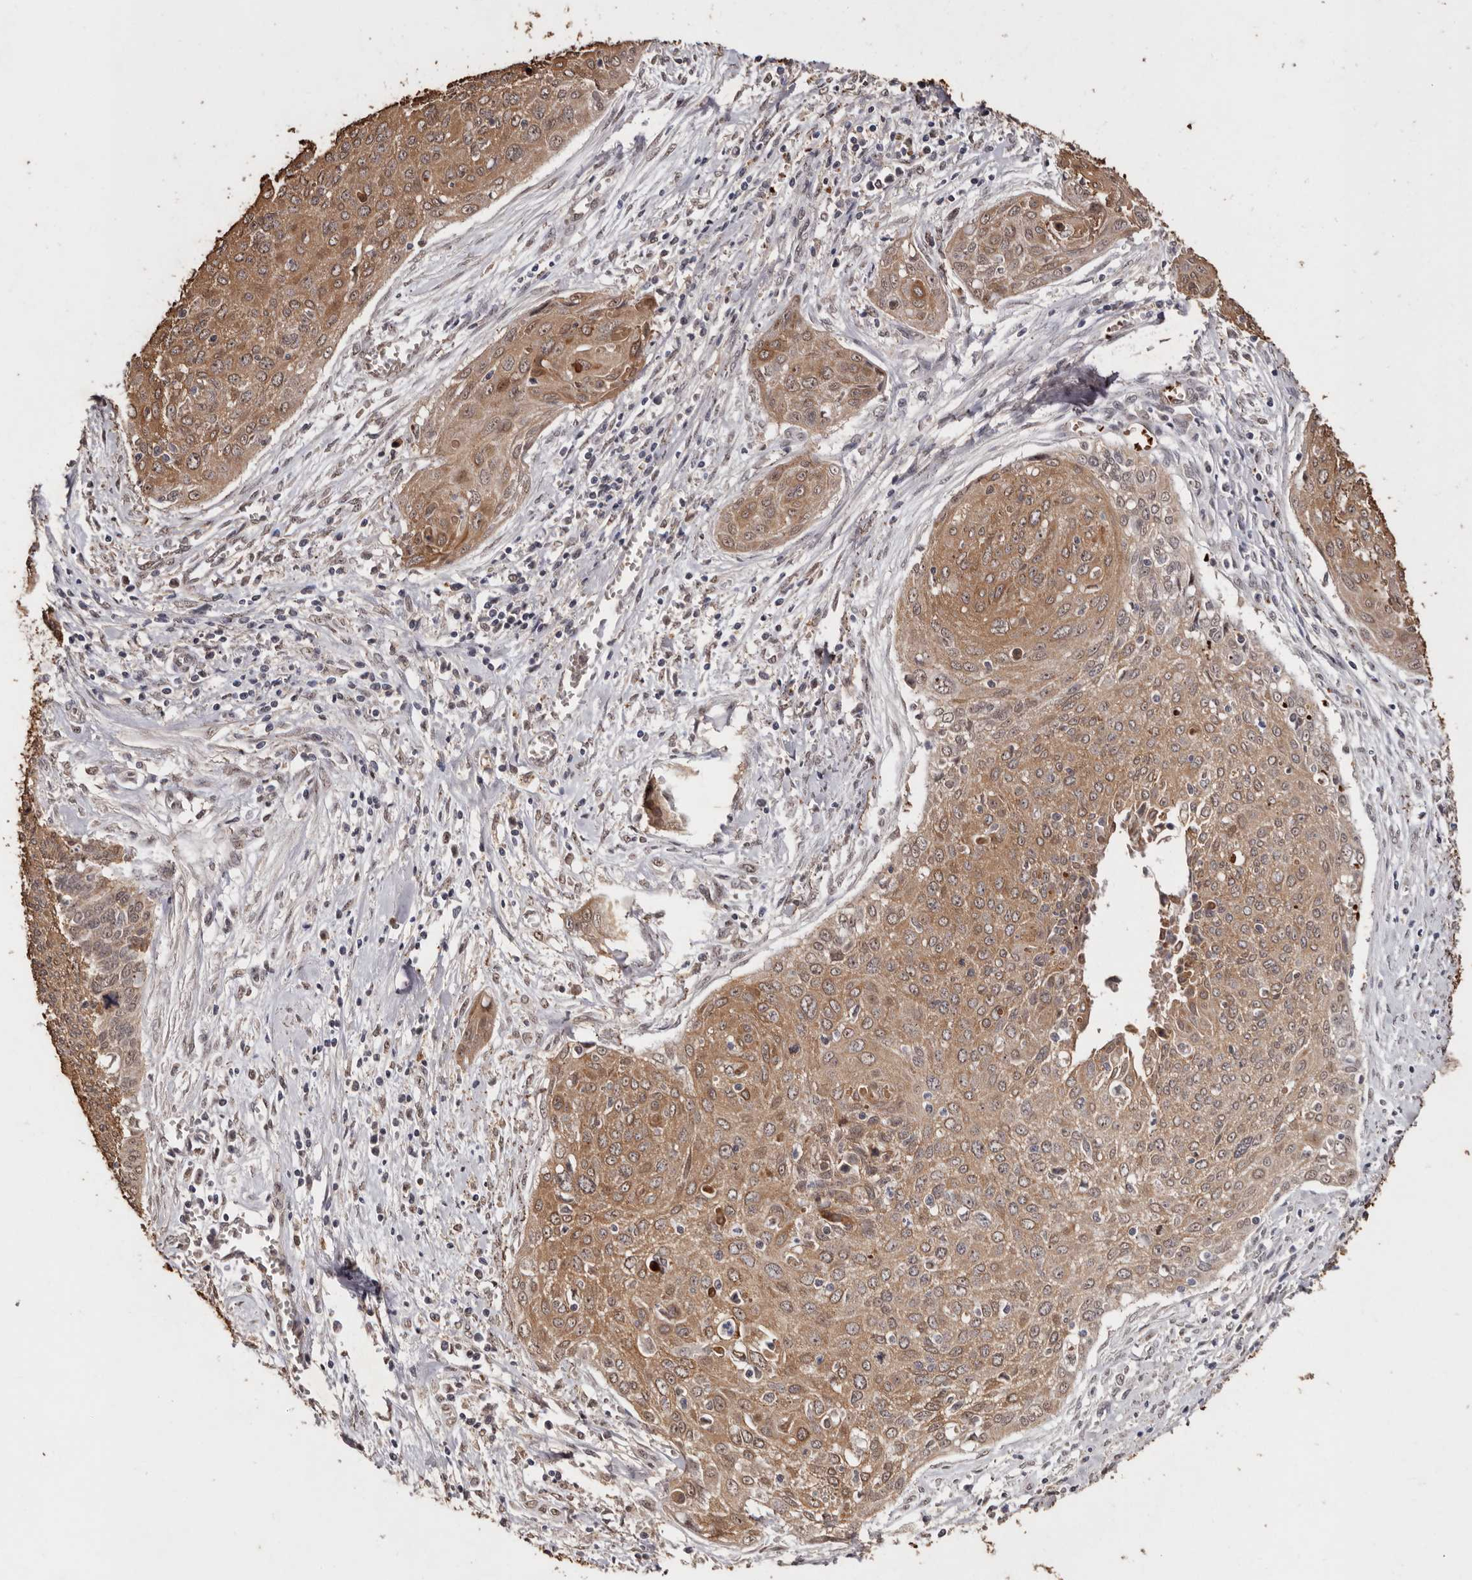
{"staining": {"intensity": "moderate", "quantity": ">75%", "location": "cytoplasmic/membranous"}, "tissue": "cervical cancer", "cell_type": "Tumor cells", "image_type": "cancer", "snomed": [{"axis": "morphology", "description": "Squamous cell carcinoma, NOS"}, {"axis": "topography", "description": "Cervix"}], "caption": "IHC of cervical cancer exhibits medium levels of moderate cytoplasmic/membranous expression in about >75% of tumor cells. (DAB IHC, brown staining for protein, blue staining for nuclei).", "gene": "GRAMD2A", "patient": {"sex": "female", "age": 55}}